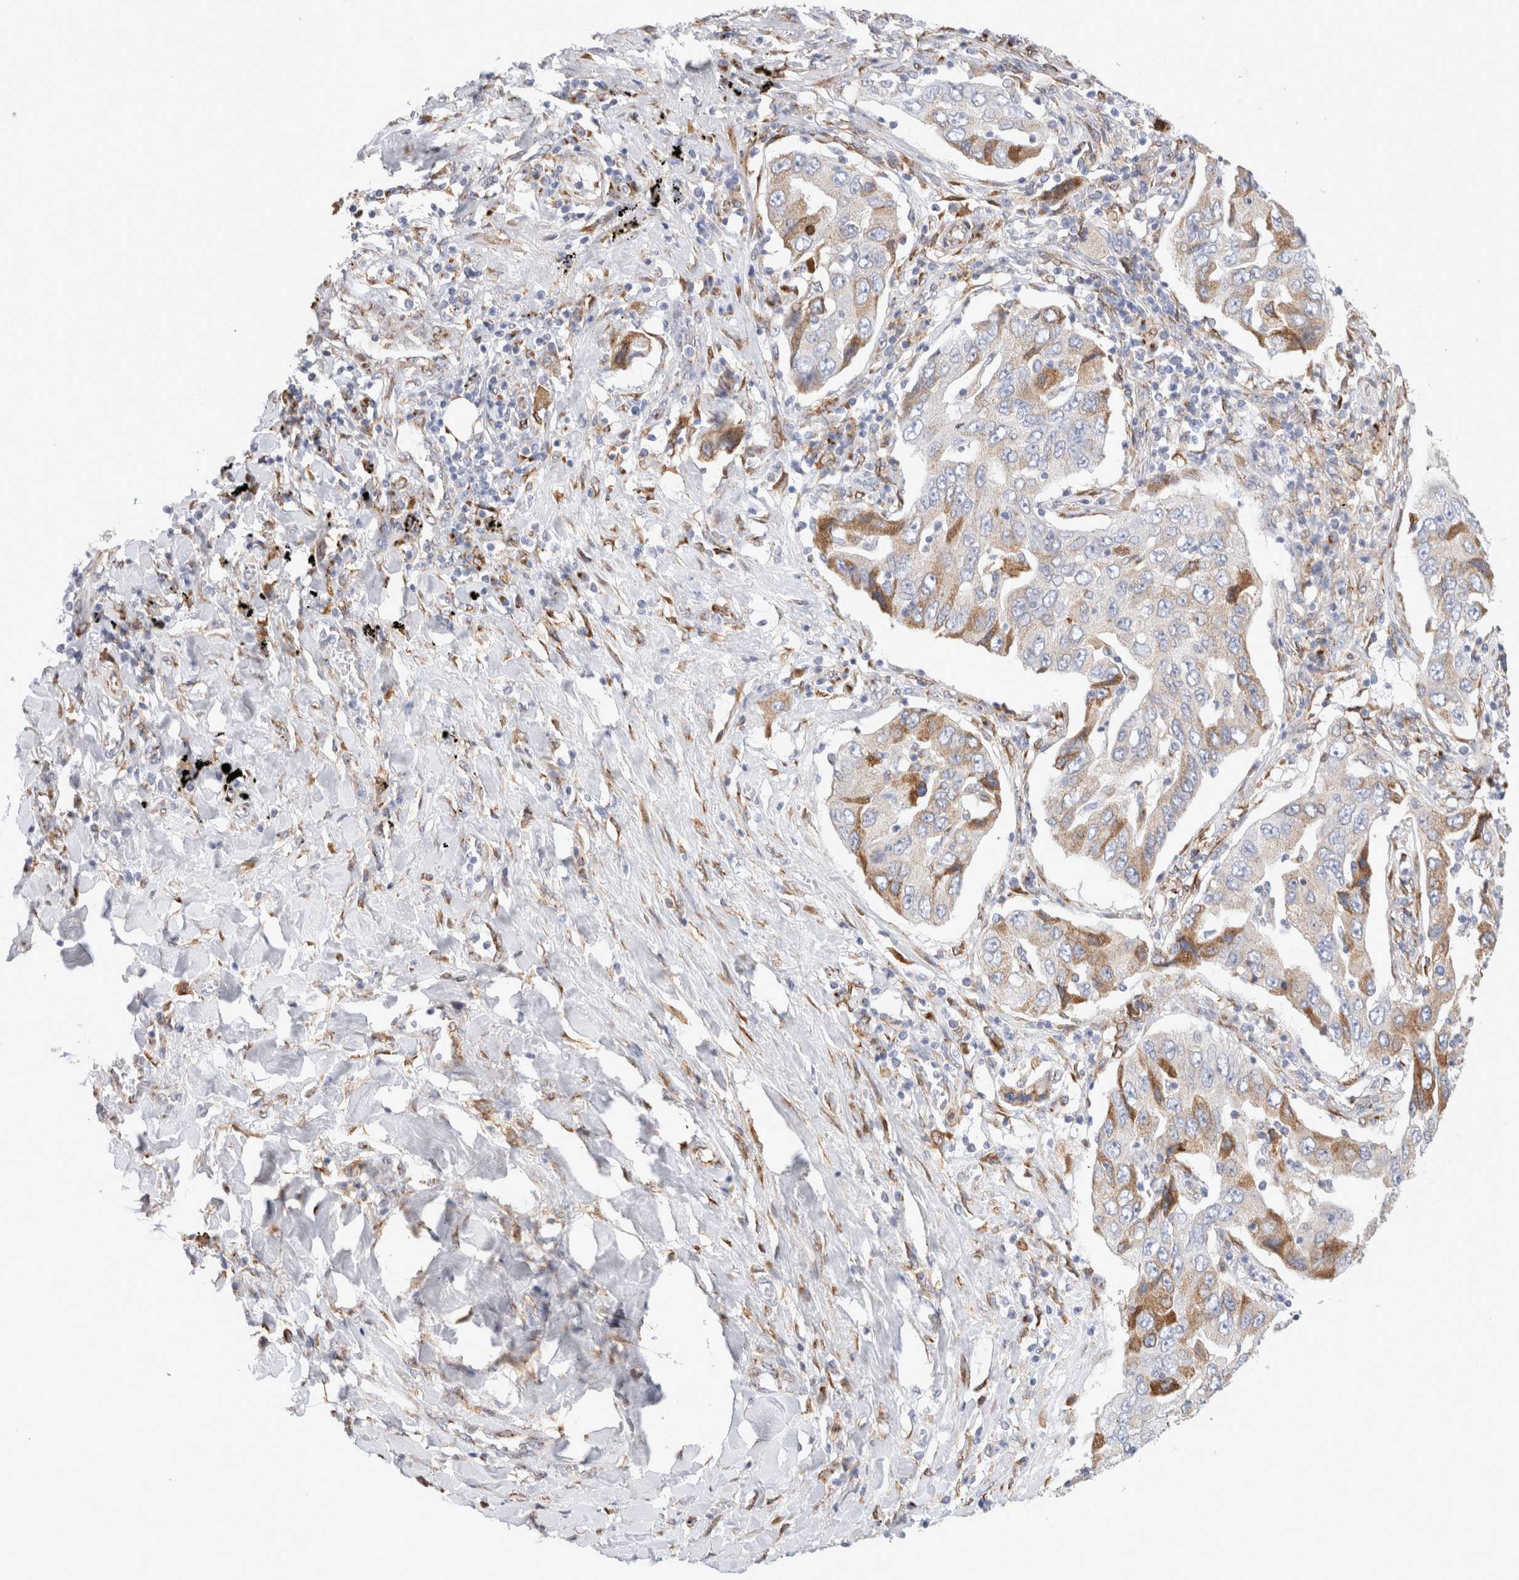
{"staining": {"intensity": "moderate", "quantity": "<25%", "location": "cytoplasmic/membranous"}, "tissue": "lung cancer", "cell_type": "Tumor cells", "image_type": "cancer", "snomed": [{"axis": "morphology", "description": "Adenocarcinoma, NOS"}, {"axis": "topography", "description": "Lung"}], "caption": "A brown stain highlights moderate cytoplasmic/membranous positivity of a protein in lung cancer (adenocarcinoma) tumor cells. The protein is stained brown, and the nuclei are stained in blue (DAB IHC with brightfield microscopy, high magnification).", "gene": "MCFD2", "patient": {"sex": "female", "age": 65}}